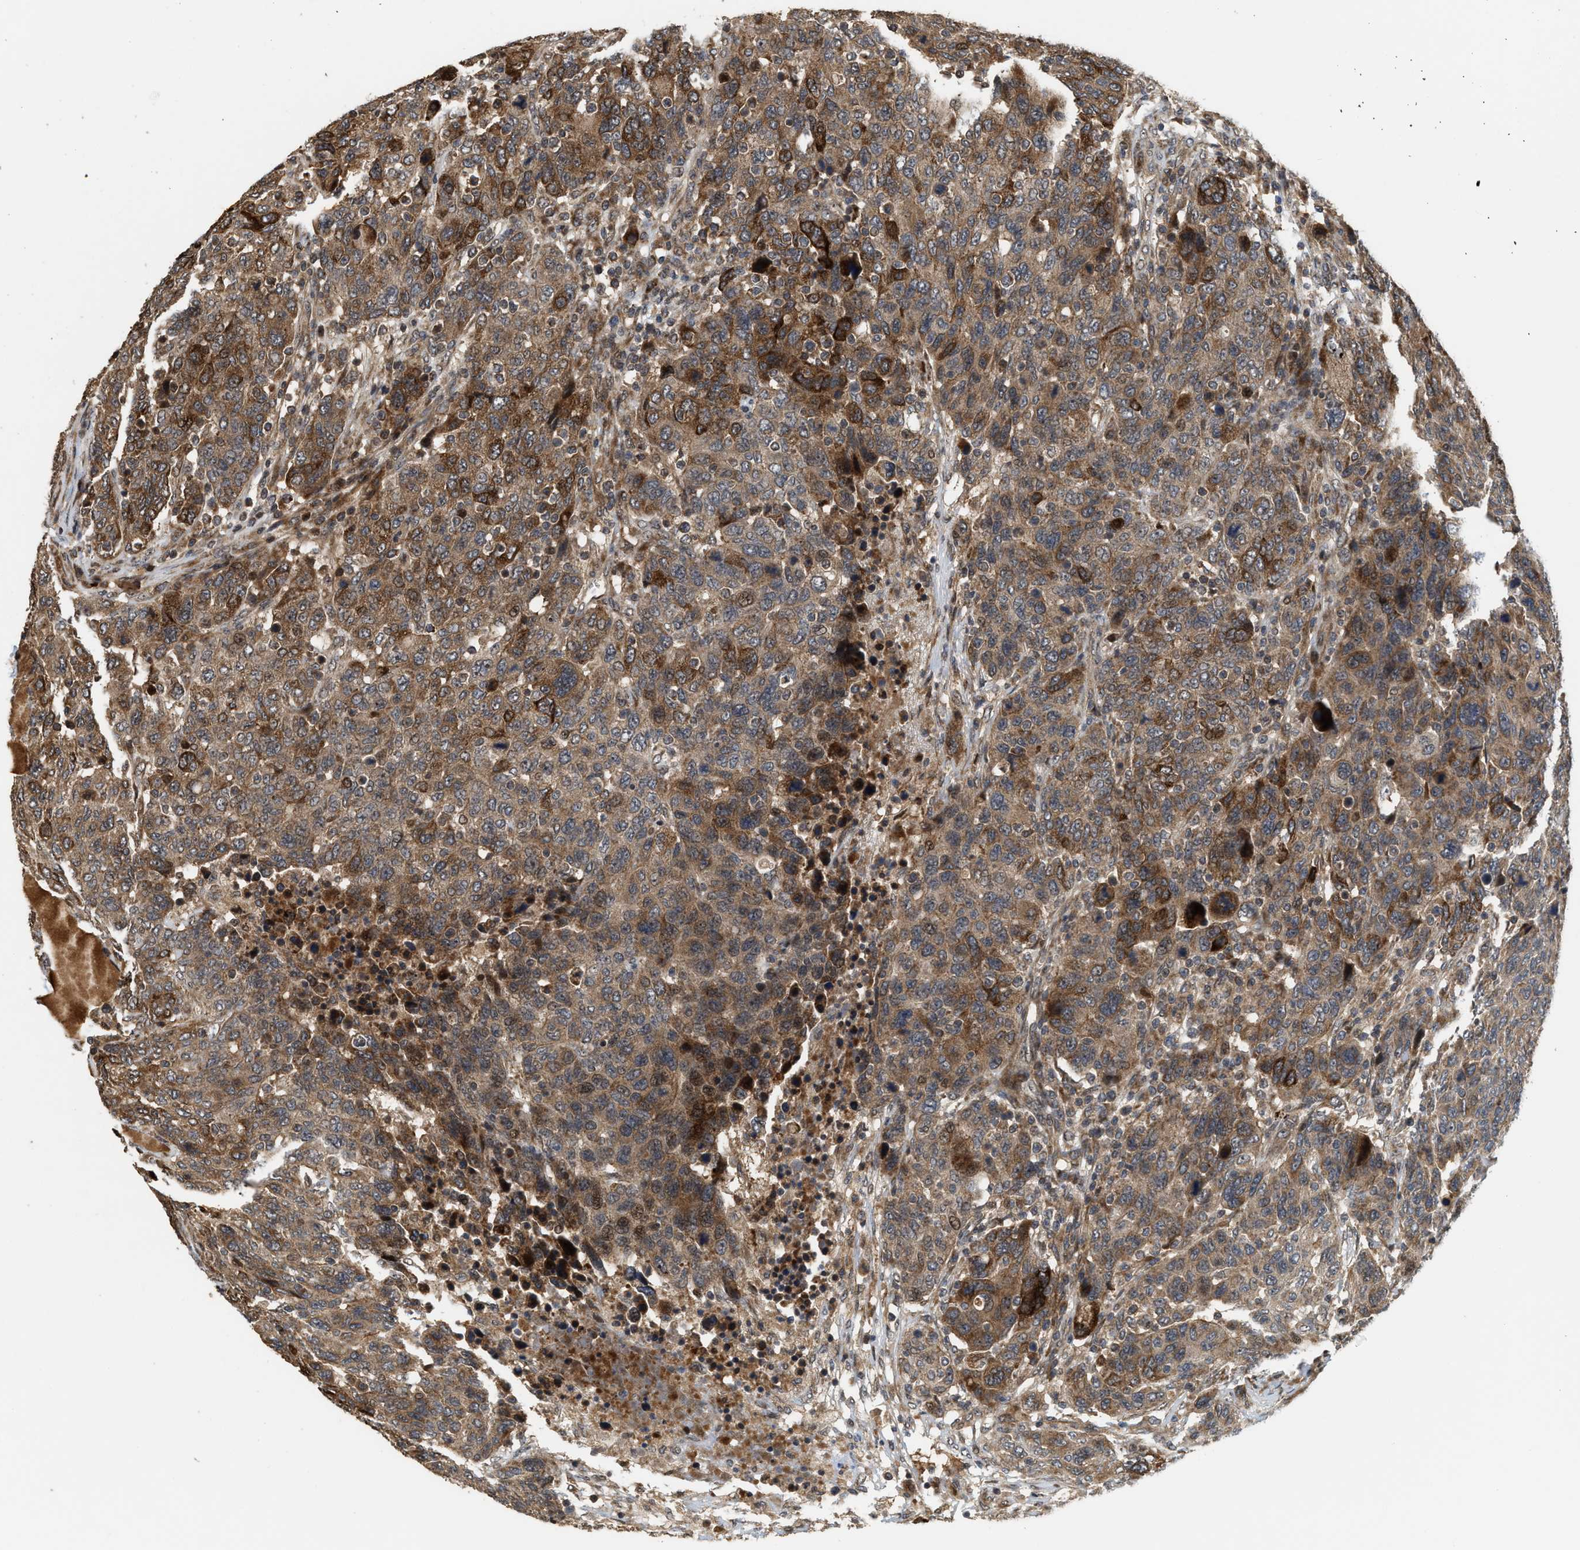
{"staining": {"intensity": "moderate", "quantity": ">75%", "location": "cytoplasmic/membranous,nuclear"}, "tissue": "breast cancer", "cell_type": "Tumor cells", "image_type": "cancer", "snomed": [{"axis": "morphology", "description": "Duct carcinoma"}, {"axis": "topography", "description": "Breast"}], "caption": "This photomicrograph exhibits immunohistochemistry staining of breast cancer, with medium moderate cytoplasmic/membranous and nuclear staining in about >75% of tumor cells.", "gene": "ELP2", "patient": {"sex": "female", "age": 37}}